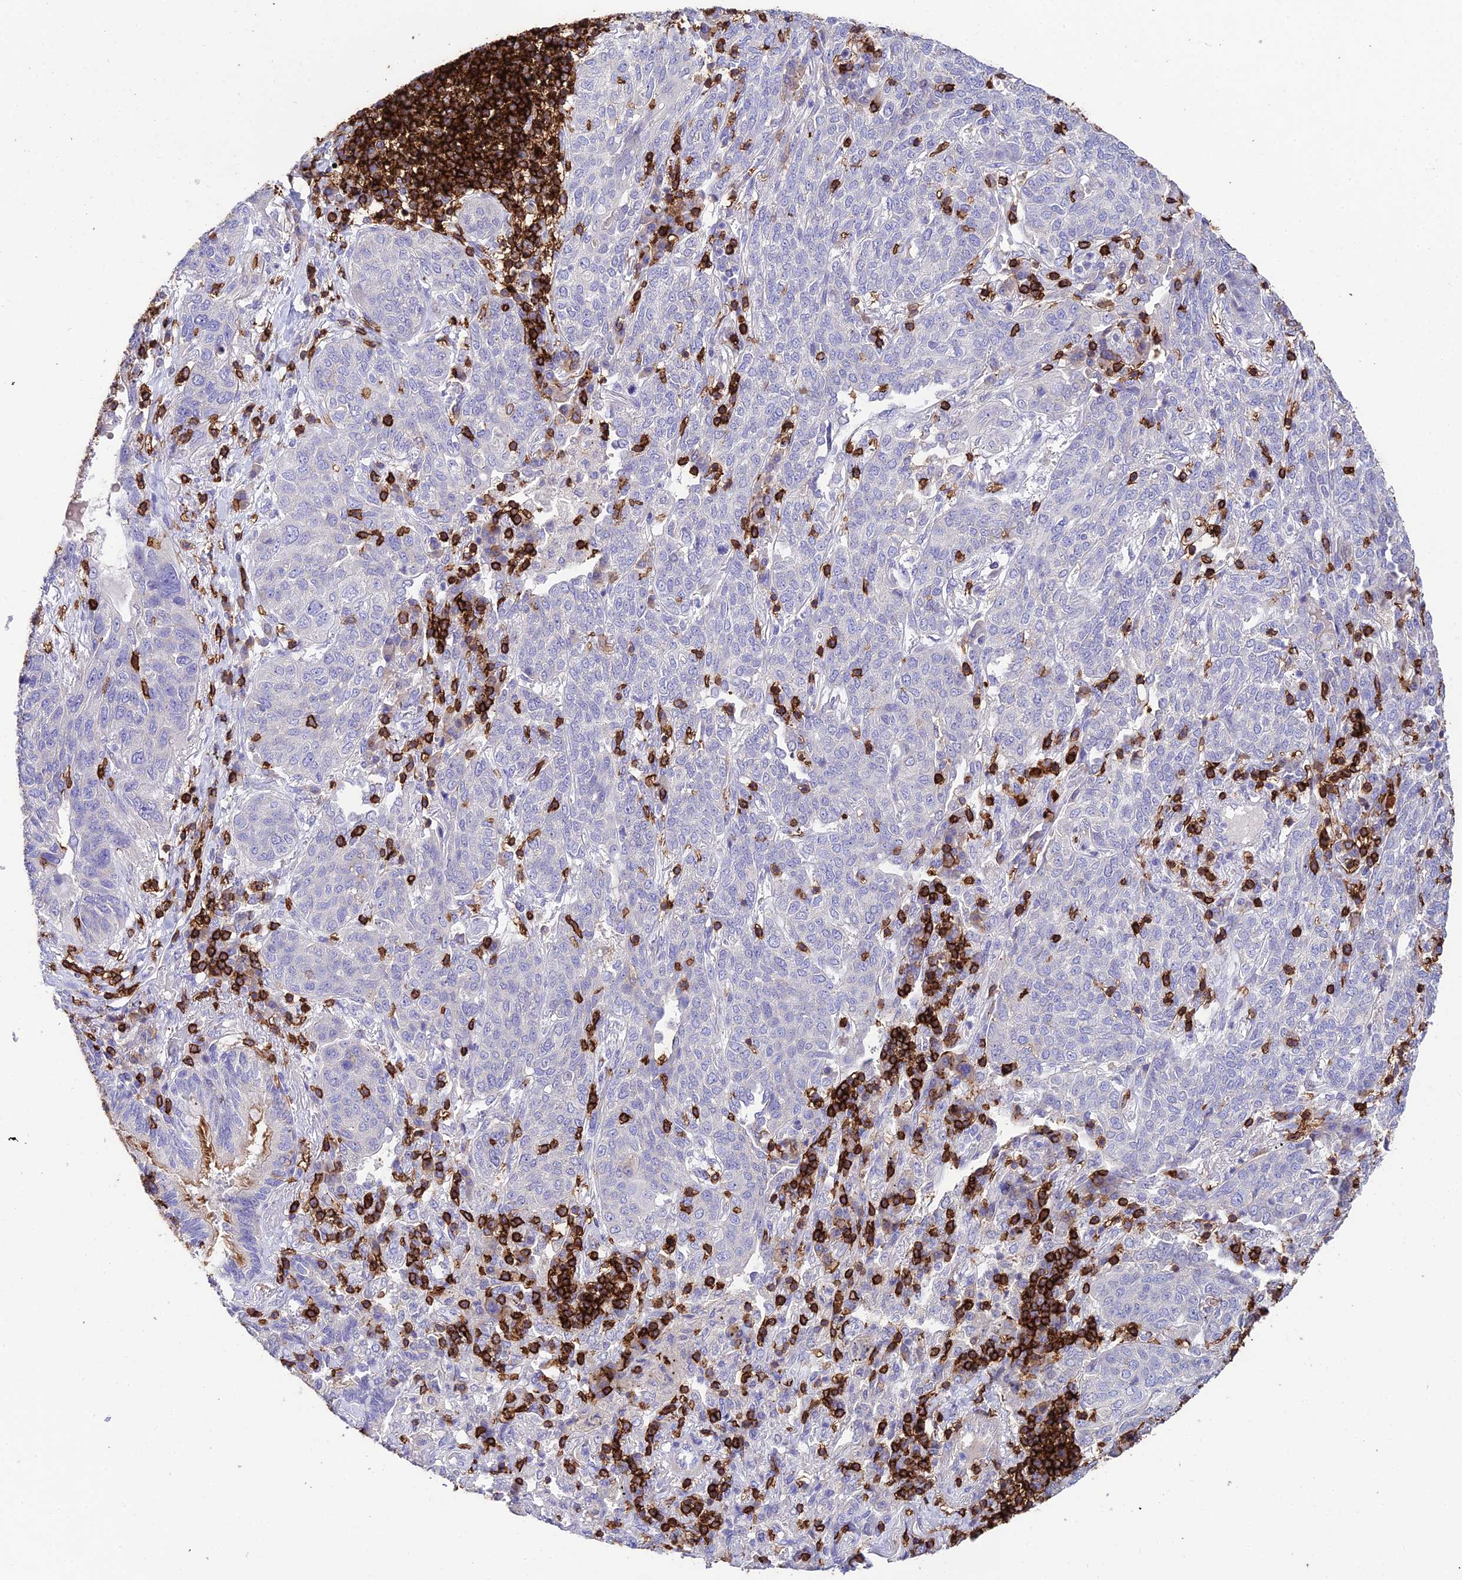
{"staining": {"intensity": "negative", "quantity": "none", "location": "none"}, "tissue": "lung cancer", "cell_type": "Tumor cells", "image_type": "cancer", "snomed": [{"axis": "morphology", "description": "Squamous cell carcinoma, NOS"}, {"axis": "topography", "description": "Lung"}], "caption": "A high-resolution histopathology image shows immunohistochemistry staining of lung cancer, which shows no significant positivity in tumor cells. (DAB immunohistochemistry, high magnification).", "gene": "PTPRCAP", "patient": {"sex": "female", "age": 70}}